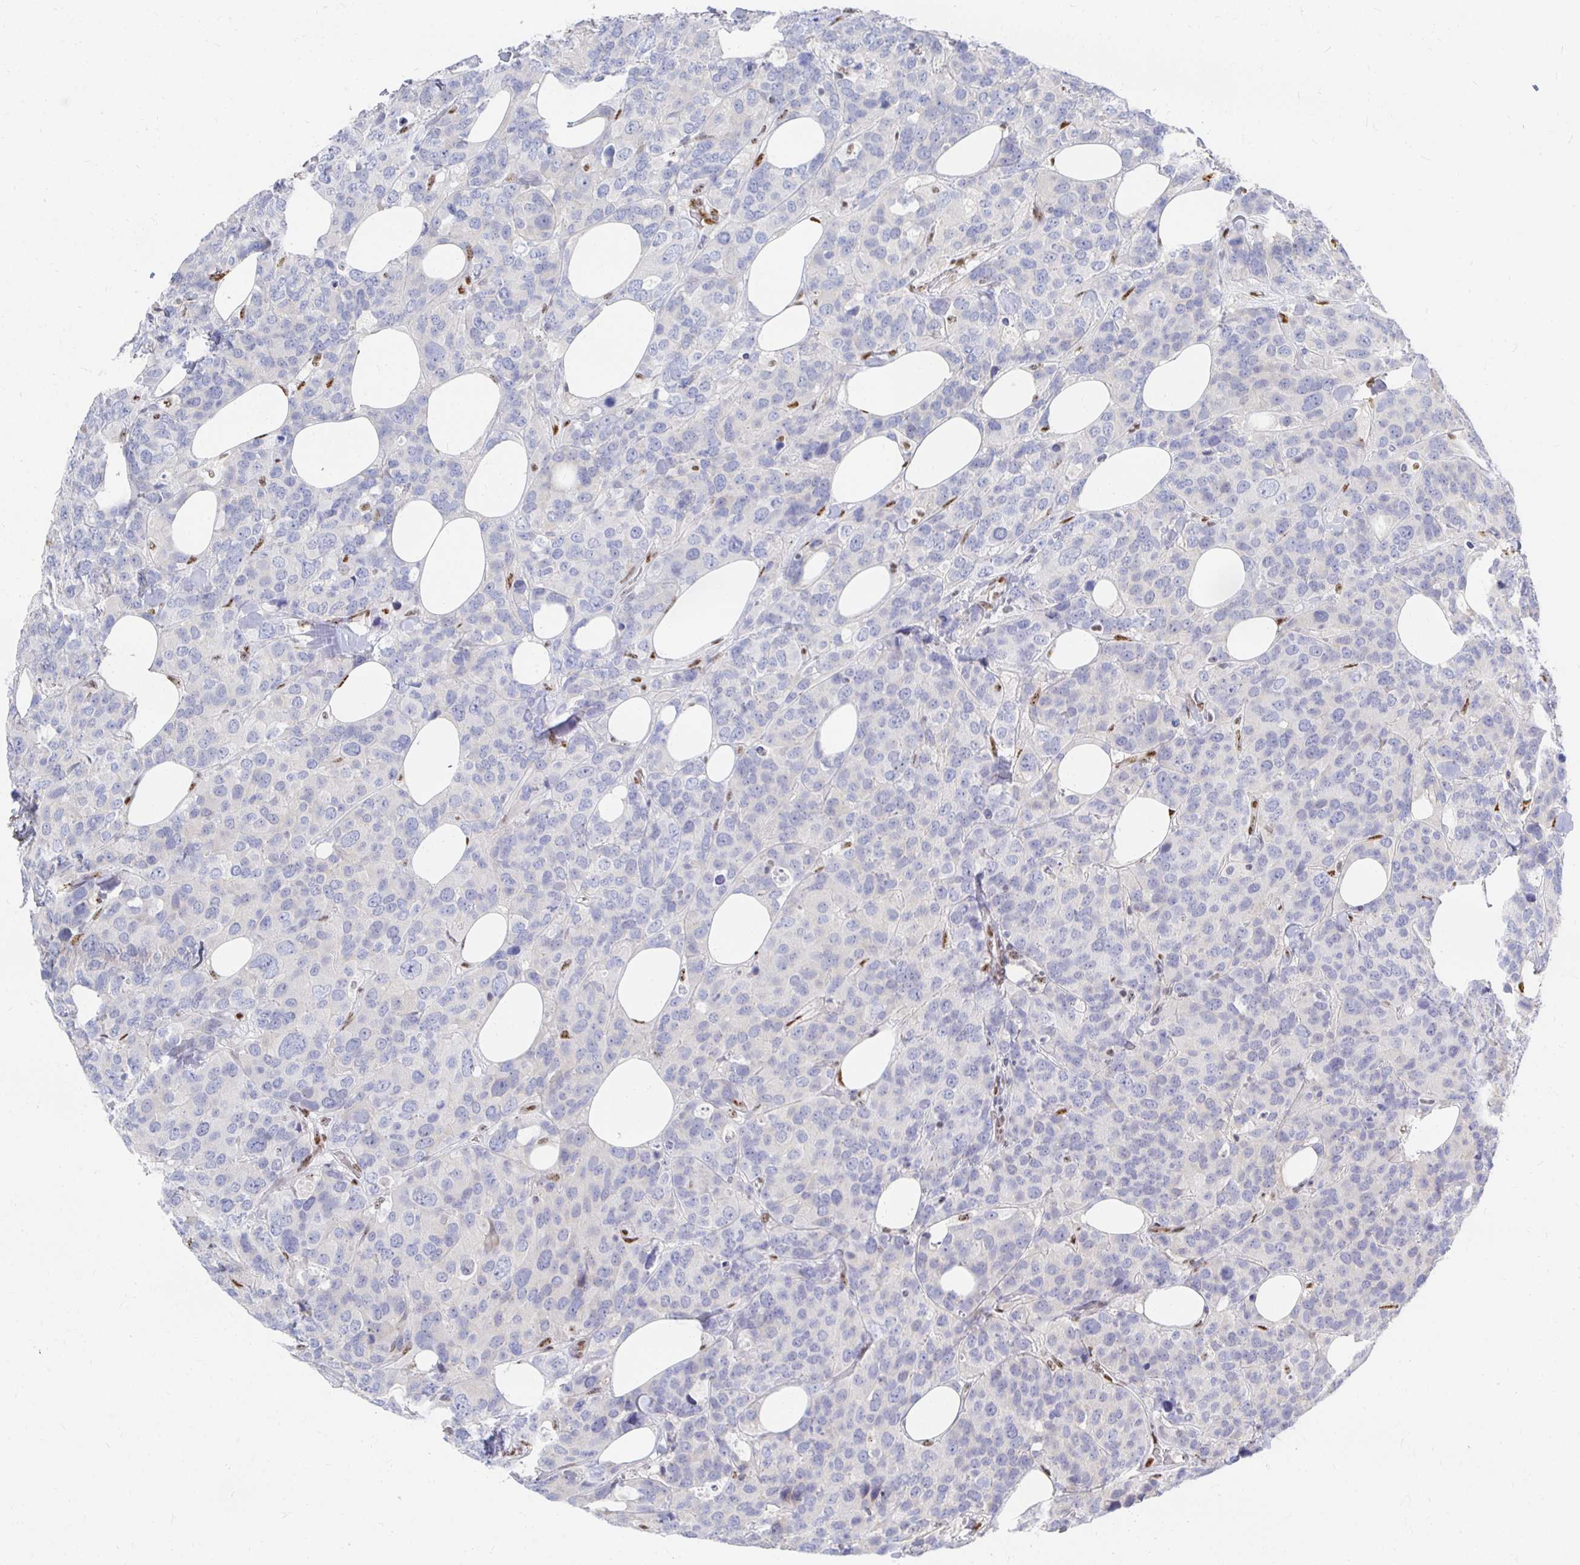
{"staining": {"intensity": "negative", "quantity": "none", "location": "none"}, "tissue": "breast cancer", "cell_type": "Tumor cells", "image_type": "cancer", "snomed": [{"axis": "morphology", "description": "Lobular carcinoma"}, {"axis": "topography", "description": "Breast"}], "caption": "High power microscopy image of an immunohistochemistry (IHC) photomicrograph of lobular carcinoma (breast), revealing no significant staining in tumor cells. (DAB immunohistochemistry (IHC), high magnification).", "gene": "CLIC3", "patient": {"sex": "female", "age": 59}}